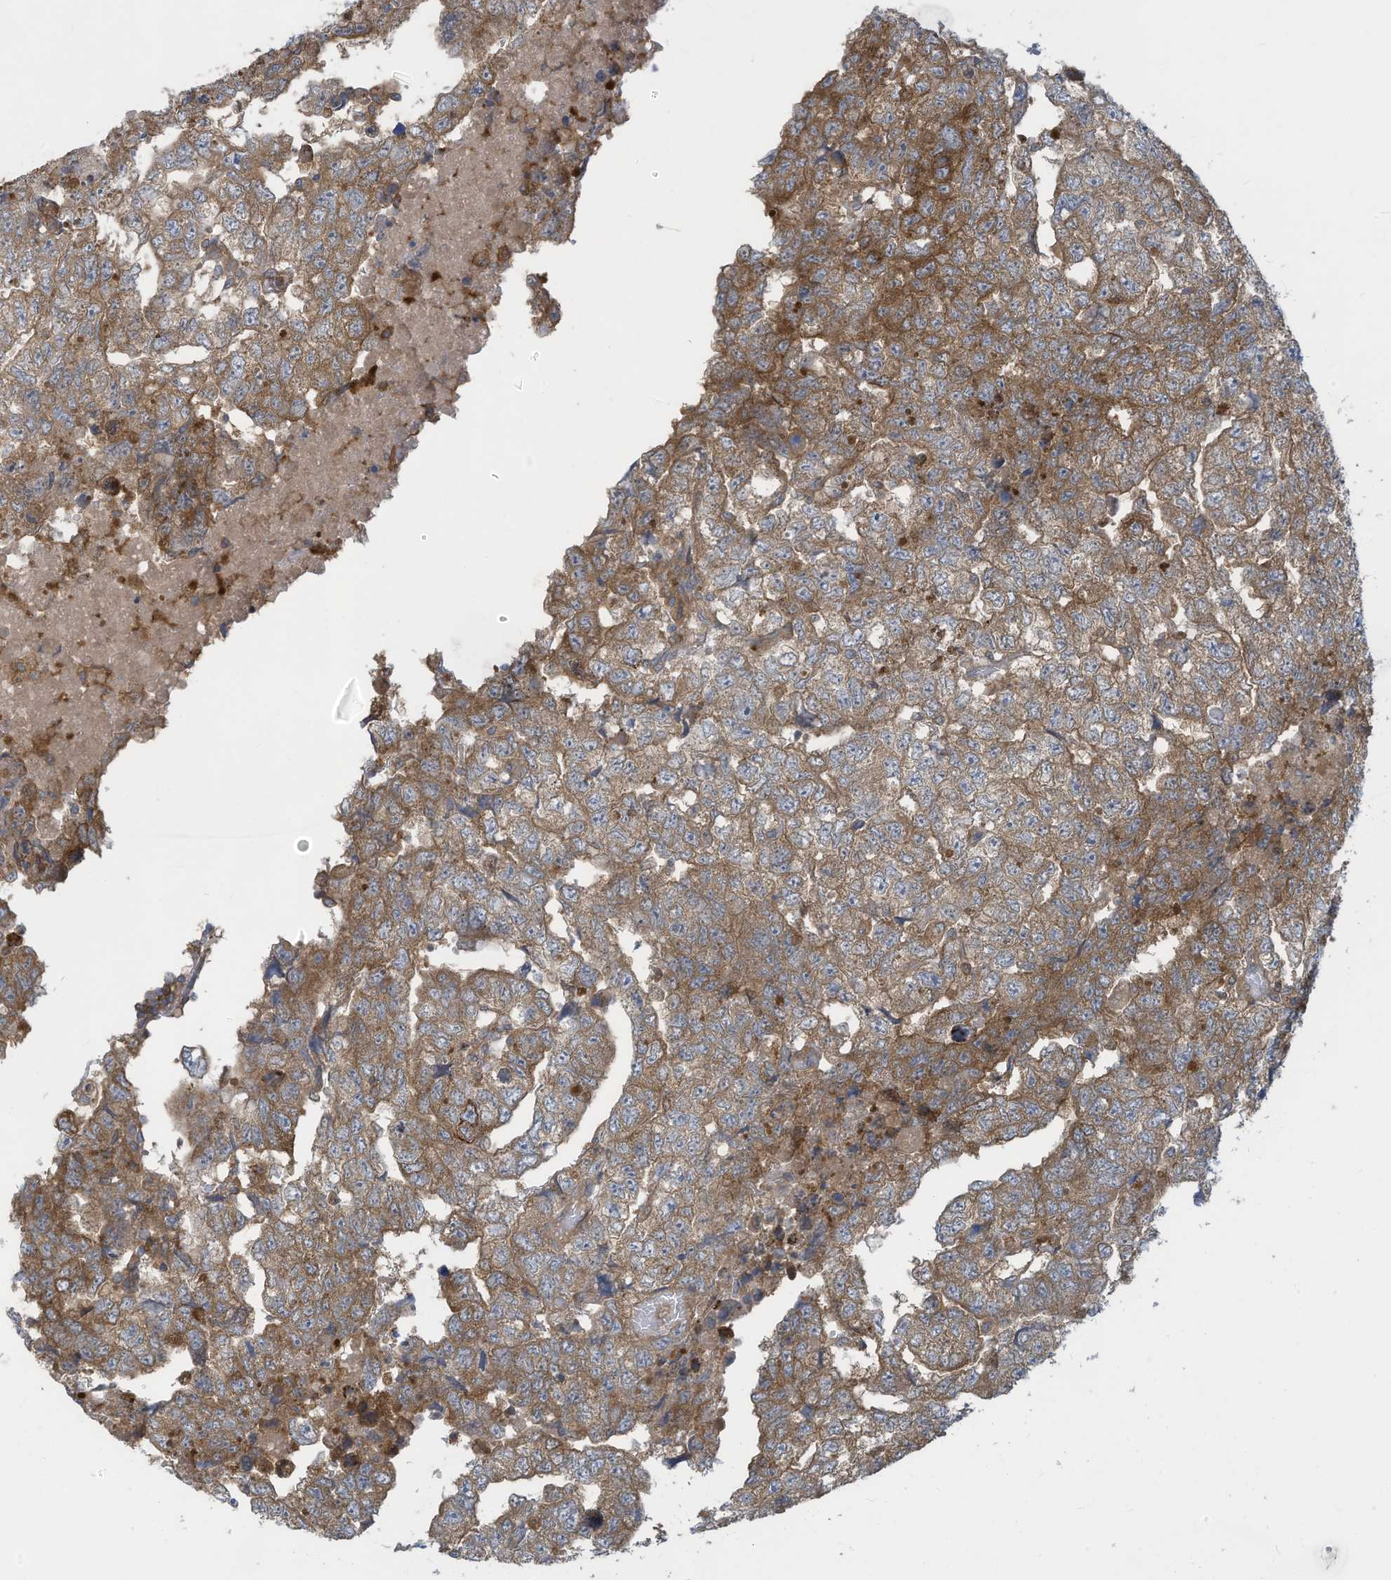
{"staining": {"intensity": "moderate", "quantity": ">75%", "location": "cytoplasmic/membranous"}, "tissue": "testis cancer", "cell_type": "Tumor cells", "image_type": "cancer", "snomed": [{"axis": "morphology", "description": "Carcinoma, Embryonal, NOS"}, {"axis": "topography", "description": "Testis"}], "caption": "The photomicrograph reveals a brown stain indicating the presence of a protein in the cytoplasmic/membranous of tumor cells in testis cancer (embryonal carcinoma).", "gene": "ADI1", "patient": {"sex": "male", "age": 36}}